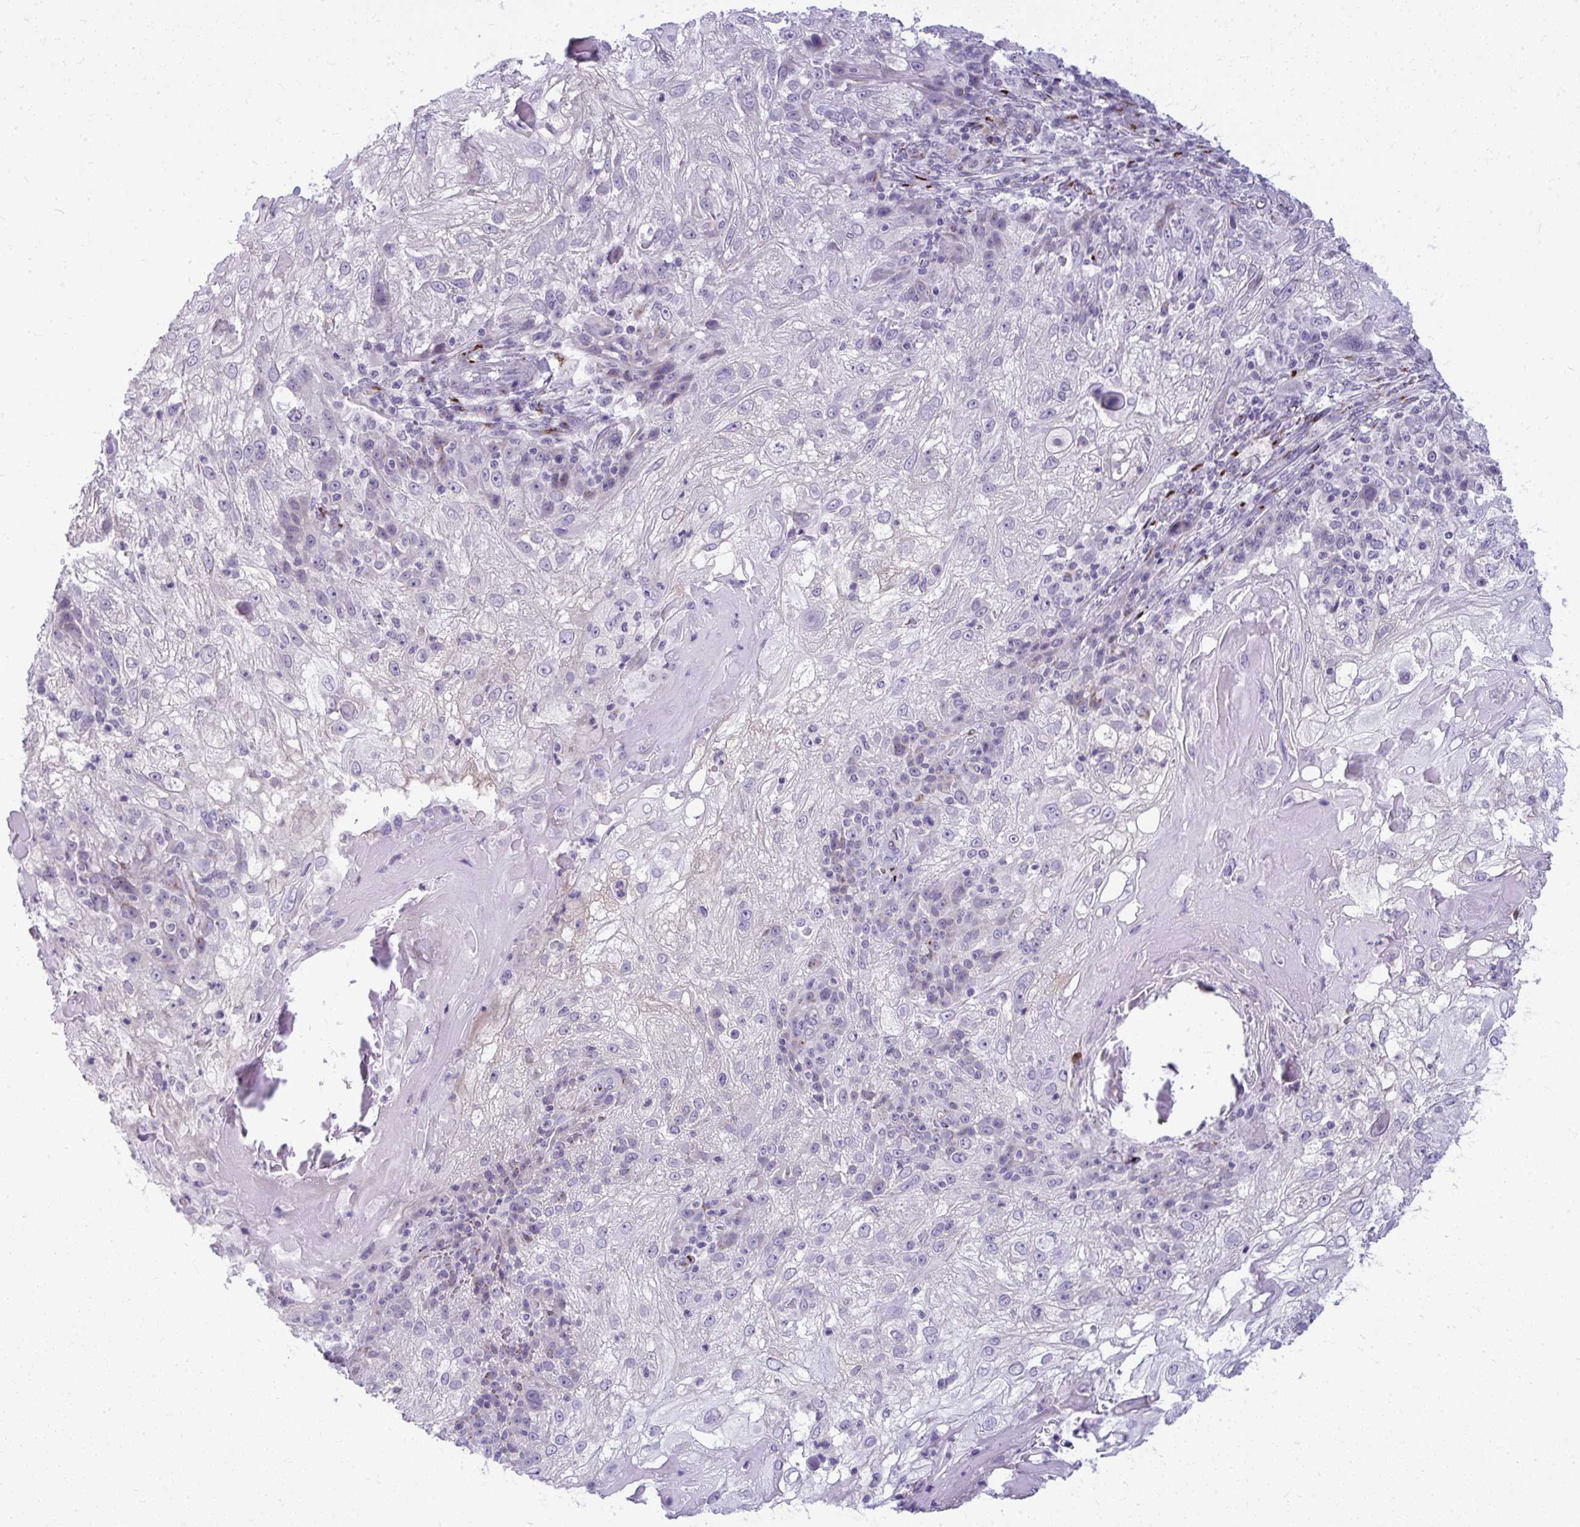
{"staining": {"intensity": "negative", "quantity": "none", "location": "none"}, "tissue": "skin cancer", "cell_type": "Tumor cells", "image_type": "cancer", "snomed": [{"axis": "morphology", "description": "Normal tissue, NOS"}, {"axis": "morphology", "description": "Squamous cell carcinoma, NOS"}, {"axis": "topography", "description": "Skin"}], "caption": "This photomicrograph is of squamous cell carcinoma (skin) stained with IHC to label a protein in brown with the nuclei are counter-stained blue. There is no expression in tumor cells.", "gene": "DTX4", "patient": {"sex": "female", "age": 83}}